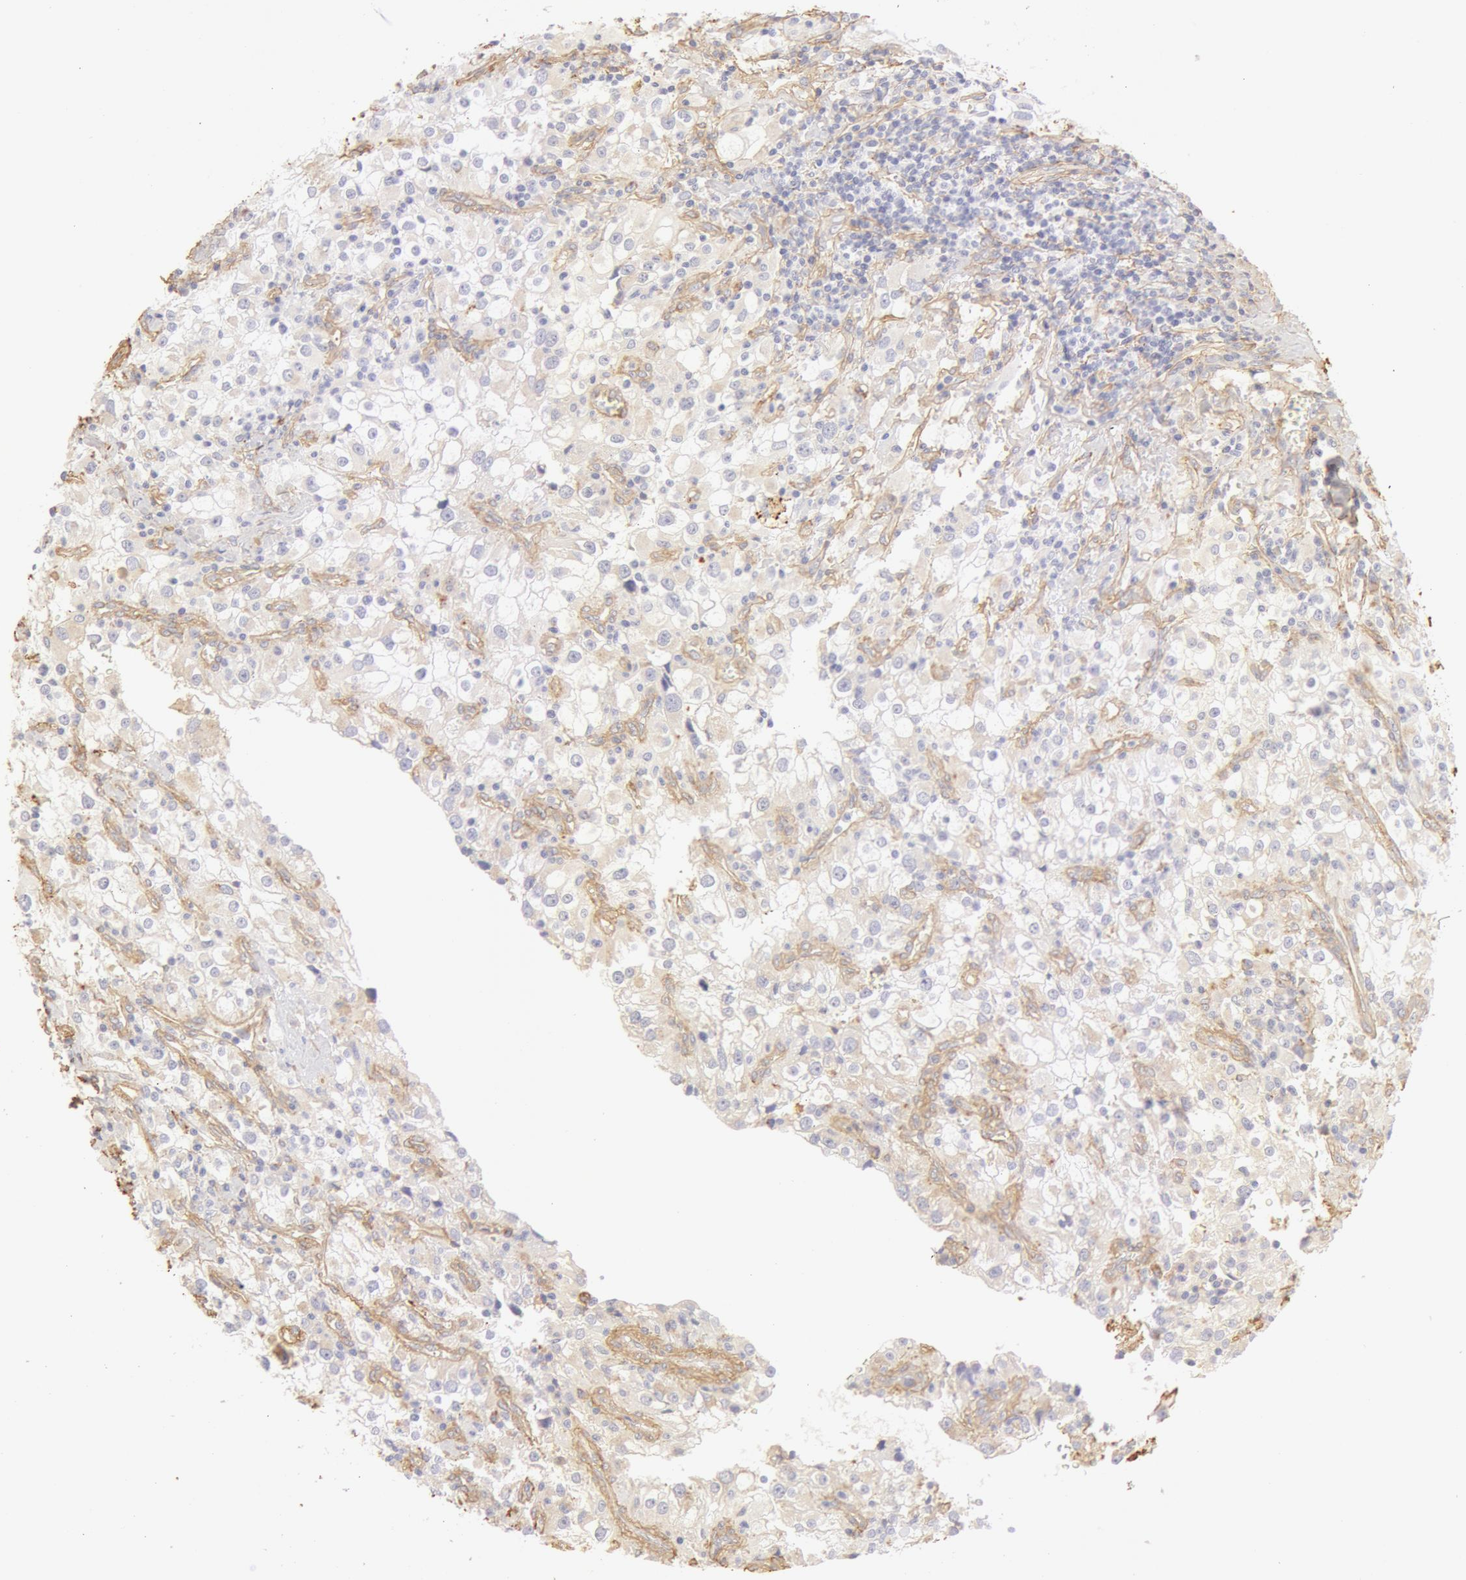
{"staining": {"intensity": "weak", "quantity": "<25%", "location": "cytoplasmic/membranous"}, "tissue": "renal cancer", "cell_type": "Tumor cells", "image_type": "cancer", "snomed": [{"axis": "morphology", "description": "Adenocarcinoma, NOS"}, {"axis": "topography", "description": "Kidney"}], "caption": "DAB immunohistochemical staining of human renal adenocarcinoma shows no significant positivity in tumor cells.", "gene": "COL4A1", "patient": {"sex": "female", "age": 52}}